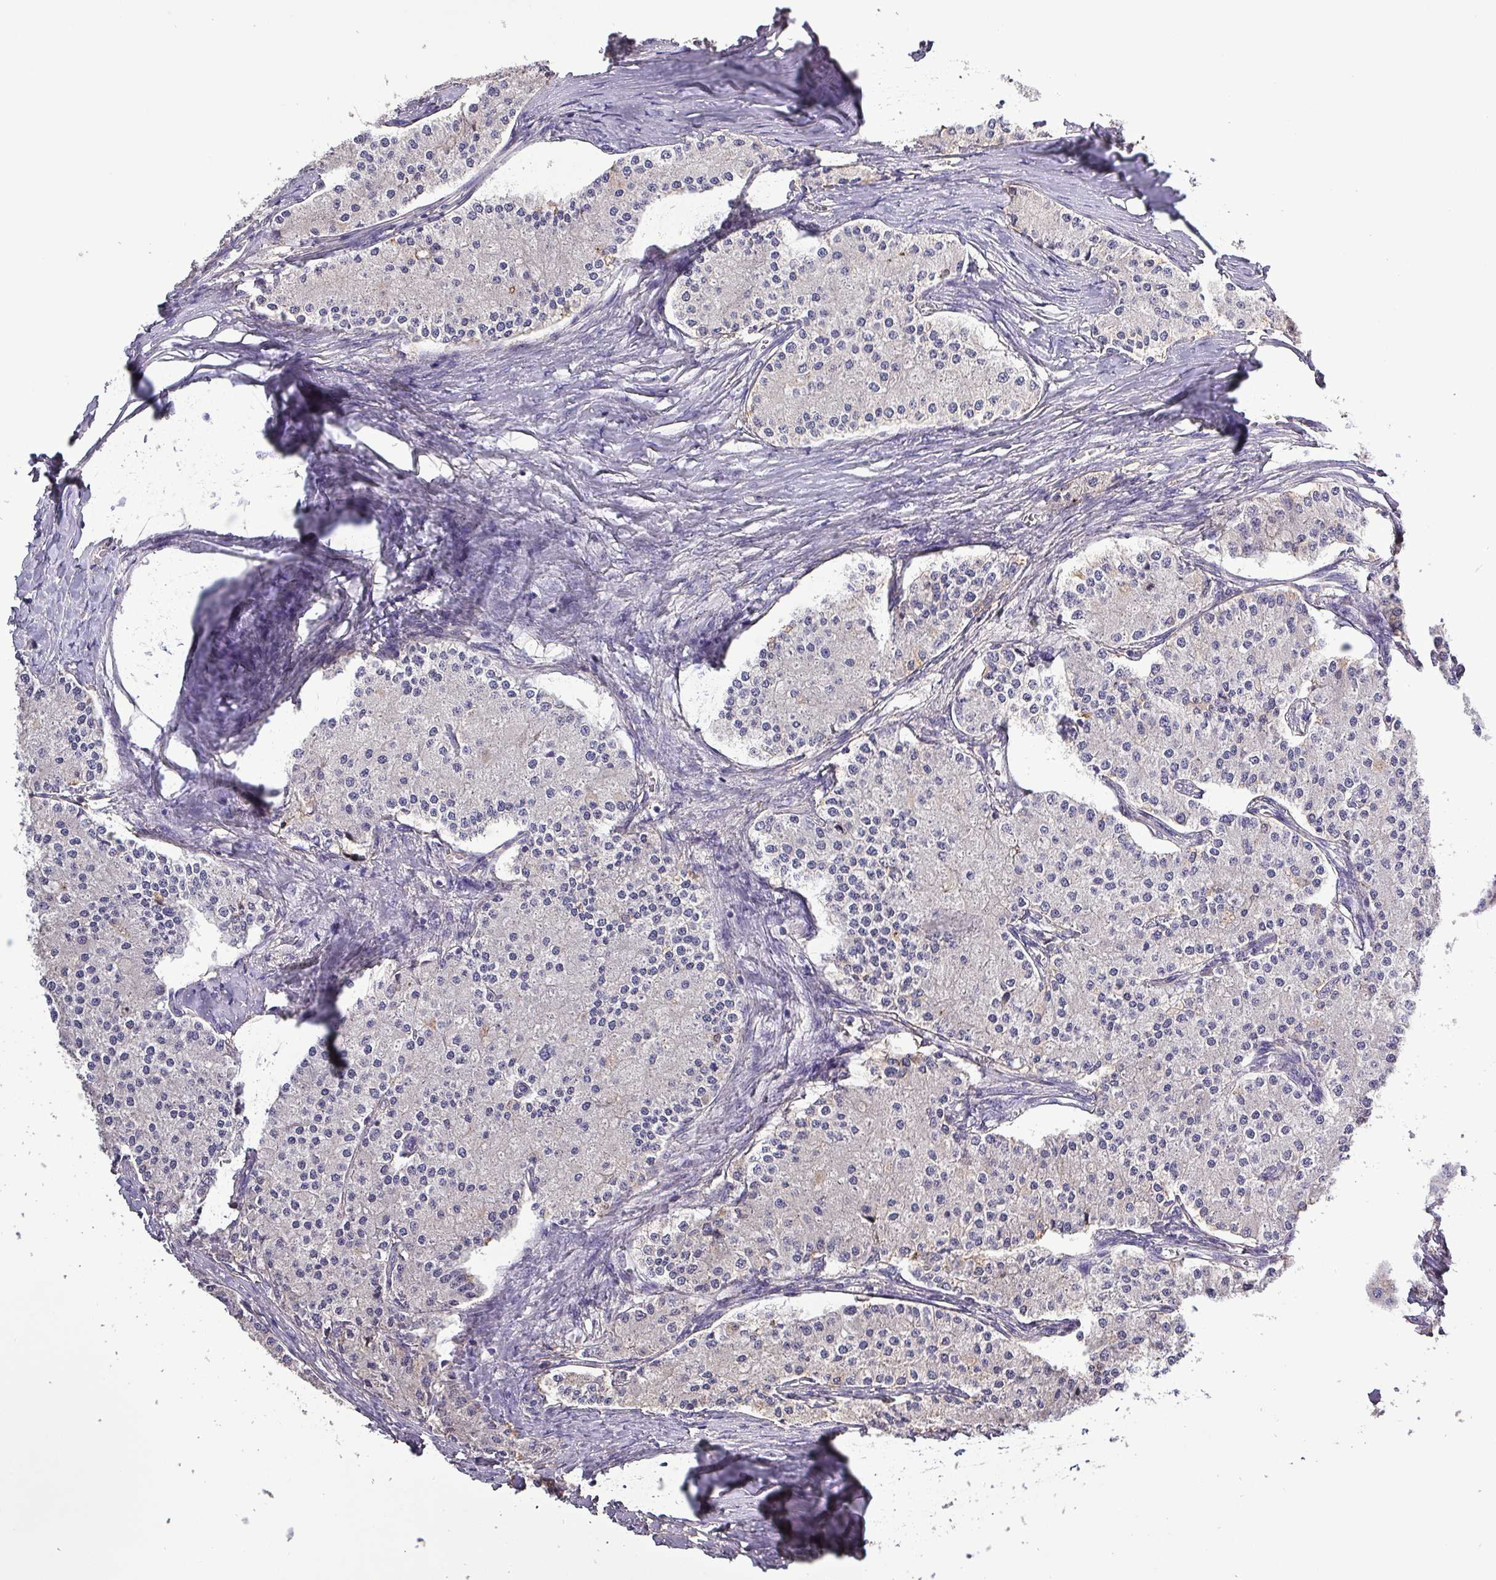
{"staining": {"intensity": "negative", "quantity": "none", "location": "none"}, "tissue": "carcinoid", "cell_type": "Tumor cells", "image_type": "cancer", "snomed": [{"axis": "morphology", "description": "Carcinoid, malignant, NOS"}, {"axis": "topography", "description": "Colon"}], "caption": "Immunohistochemistry photomicrograph of carcinoid (malignant) stained for a protein (brown), which shows no staining in tumor cells.", "gene": "HTRA4", "patient": {"sex": "female", "age": 52}}